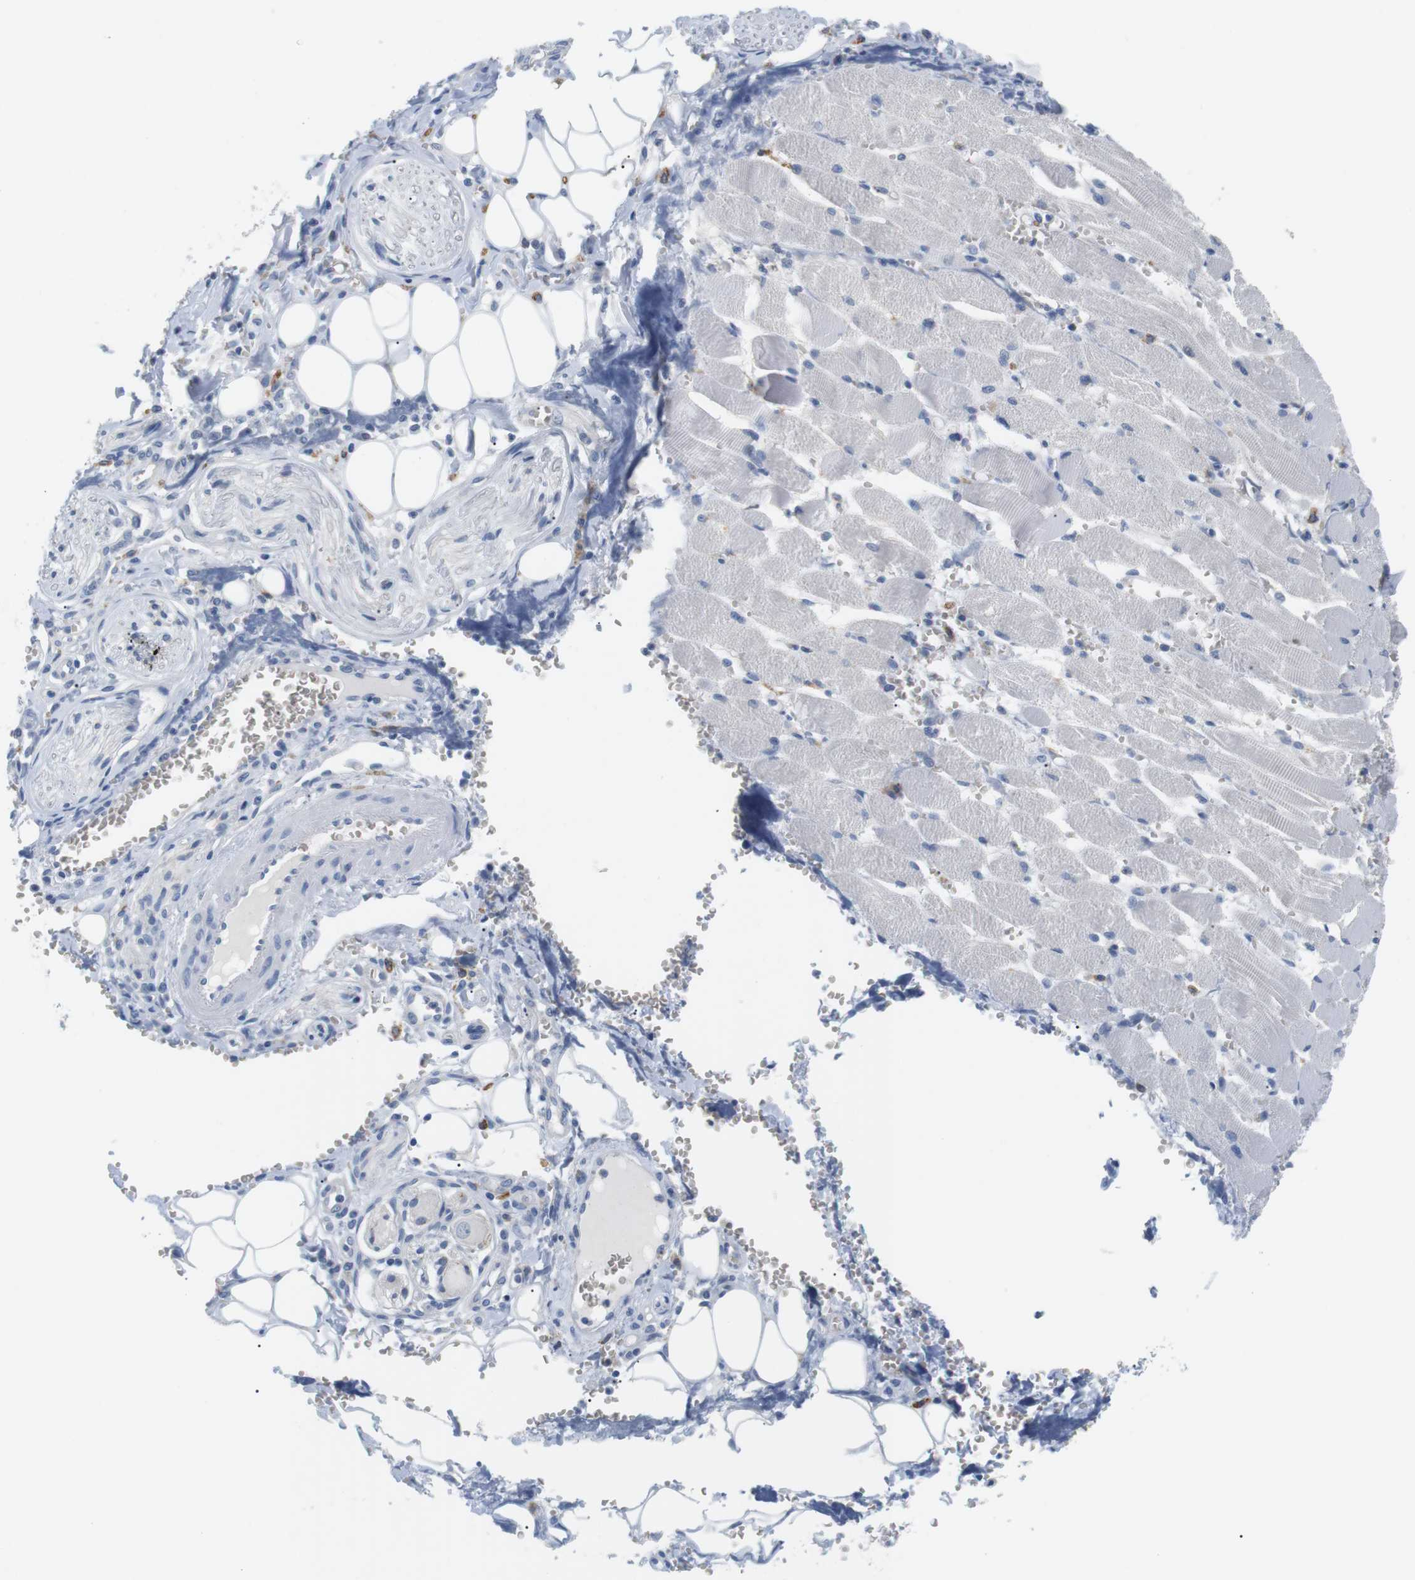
{"staining": {"intensity": "negative", "quantity": "none", "location": "none"}, "tissue": "adipose tissue", "cell_type": "Adipocytes", "image_type": "normal", "snomed": [{"axis": "morphology", "description": "Squamous cell carcinoma, NOS"}, {"axis": "topography", "description": "Oral tissue"}, {"axis": "topography", "description": "Head-Neck"}], "caption": "This is an IHC histopathology image of normal human adipose tissue. There is no positivity in adipocytes.", "gene": "FCGRT", "patient": {"sex": "female", "age": 50}}